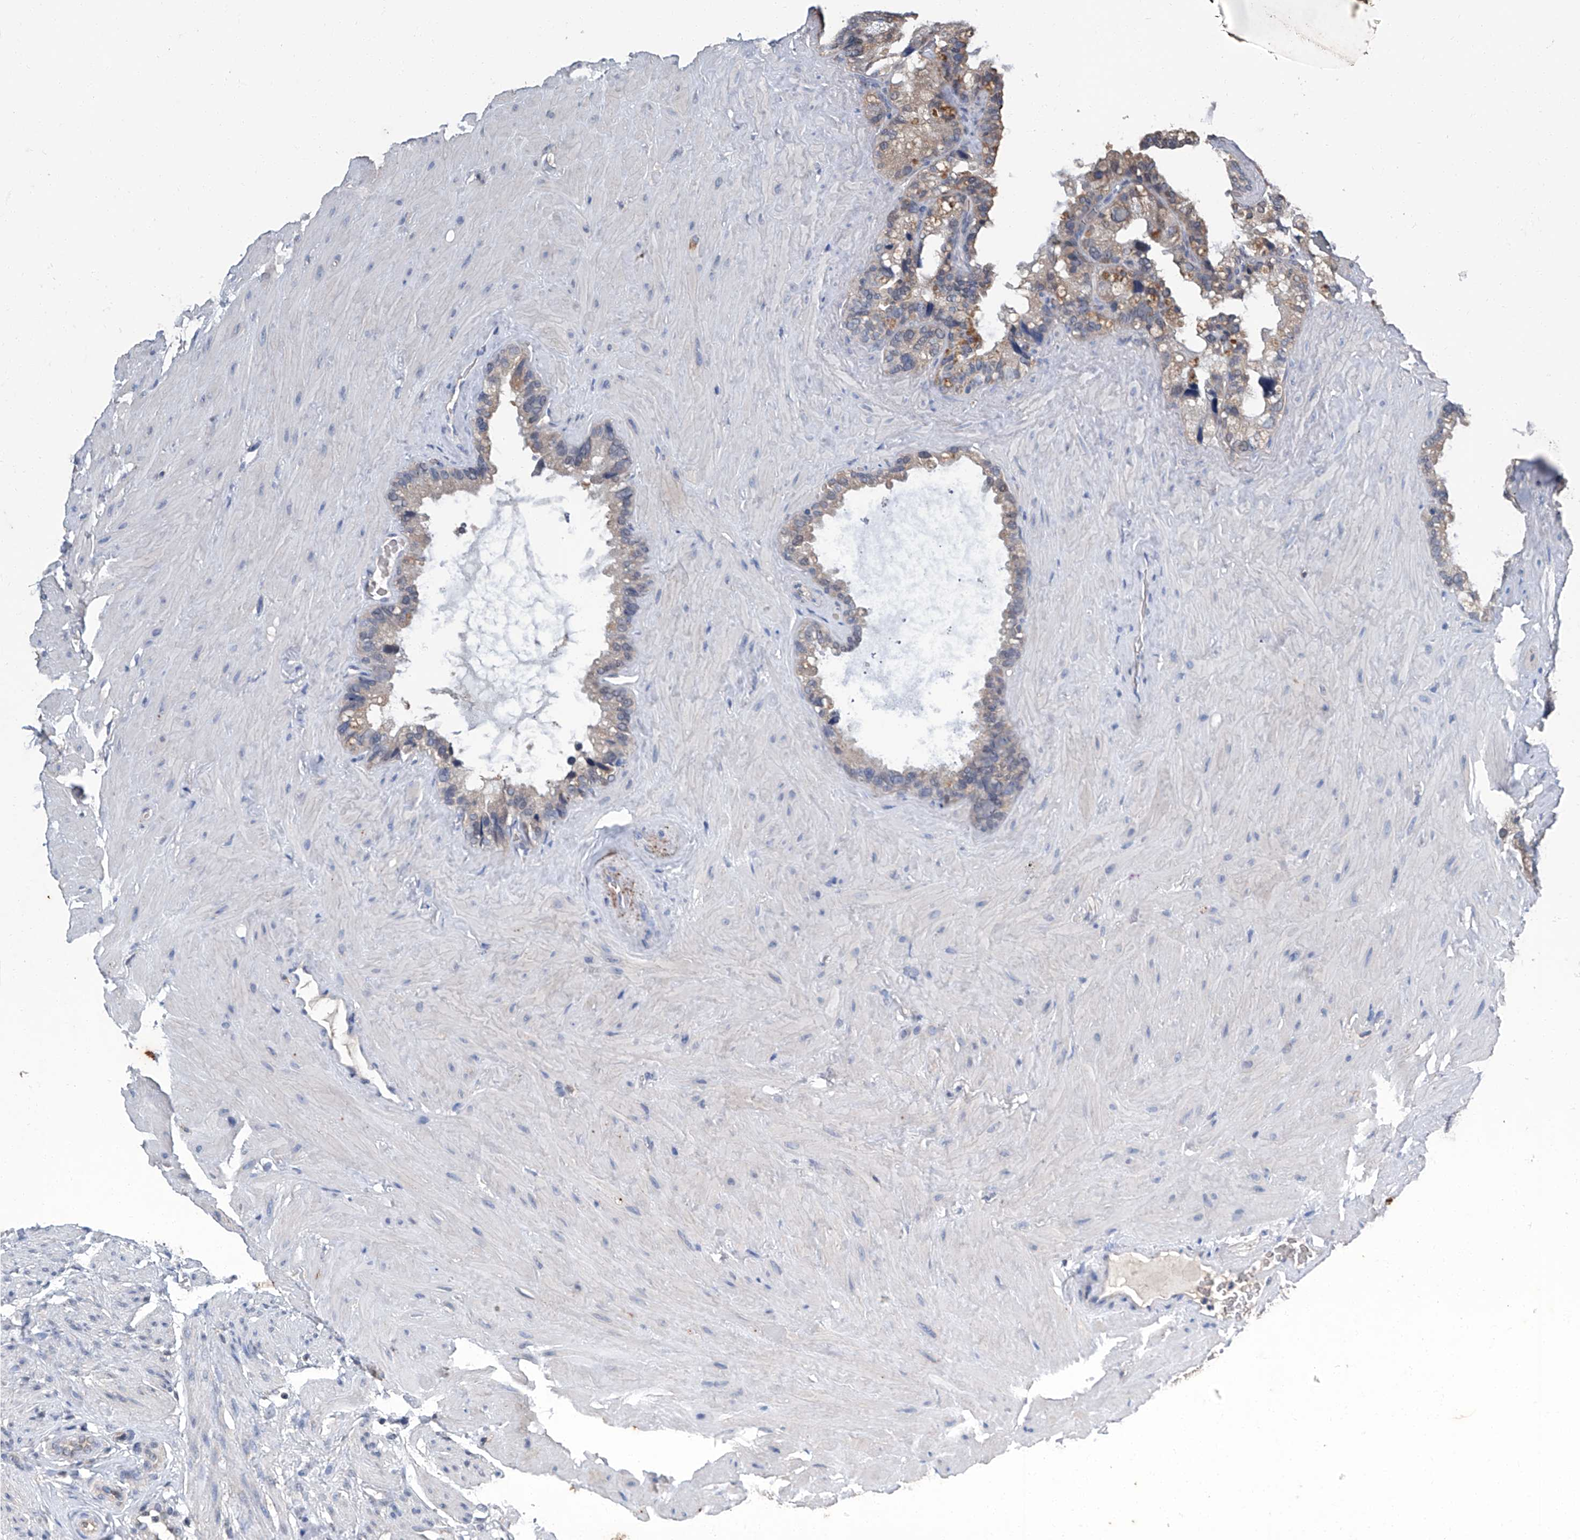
{"staining": {"intensity": "weak", "quantity": "25%-75%", "location": "cytoplasmic/membranous"}, "tissue": "seminal vesicle", "cell_type": "Glandular cells", "image_type": "normal", "snomed": [{"axis": "morphology", "description": "Normal tissue, NOS"}, {"axis": "topography", "description": "Prostate"}, {"axis": "topography", "description": "Seminal veicle"}], "caption": "IHC micrograph of unremarkable seminal vesicle: seminal vesicle stained using IHC exhibits low levels of weak protein expression localized specifically in the cytoplasmic/membranous of glandular cells, appearing as a cytoplasmic/membranous brown color.", "gene": "CLK1", "patient": {"sex": "male", "age": 68}}